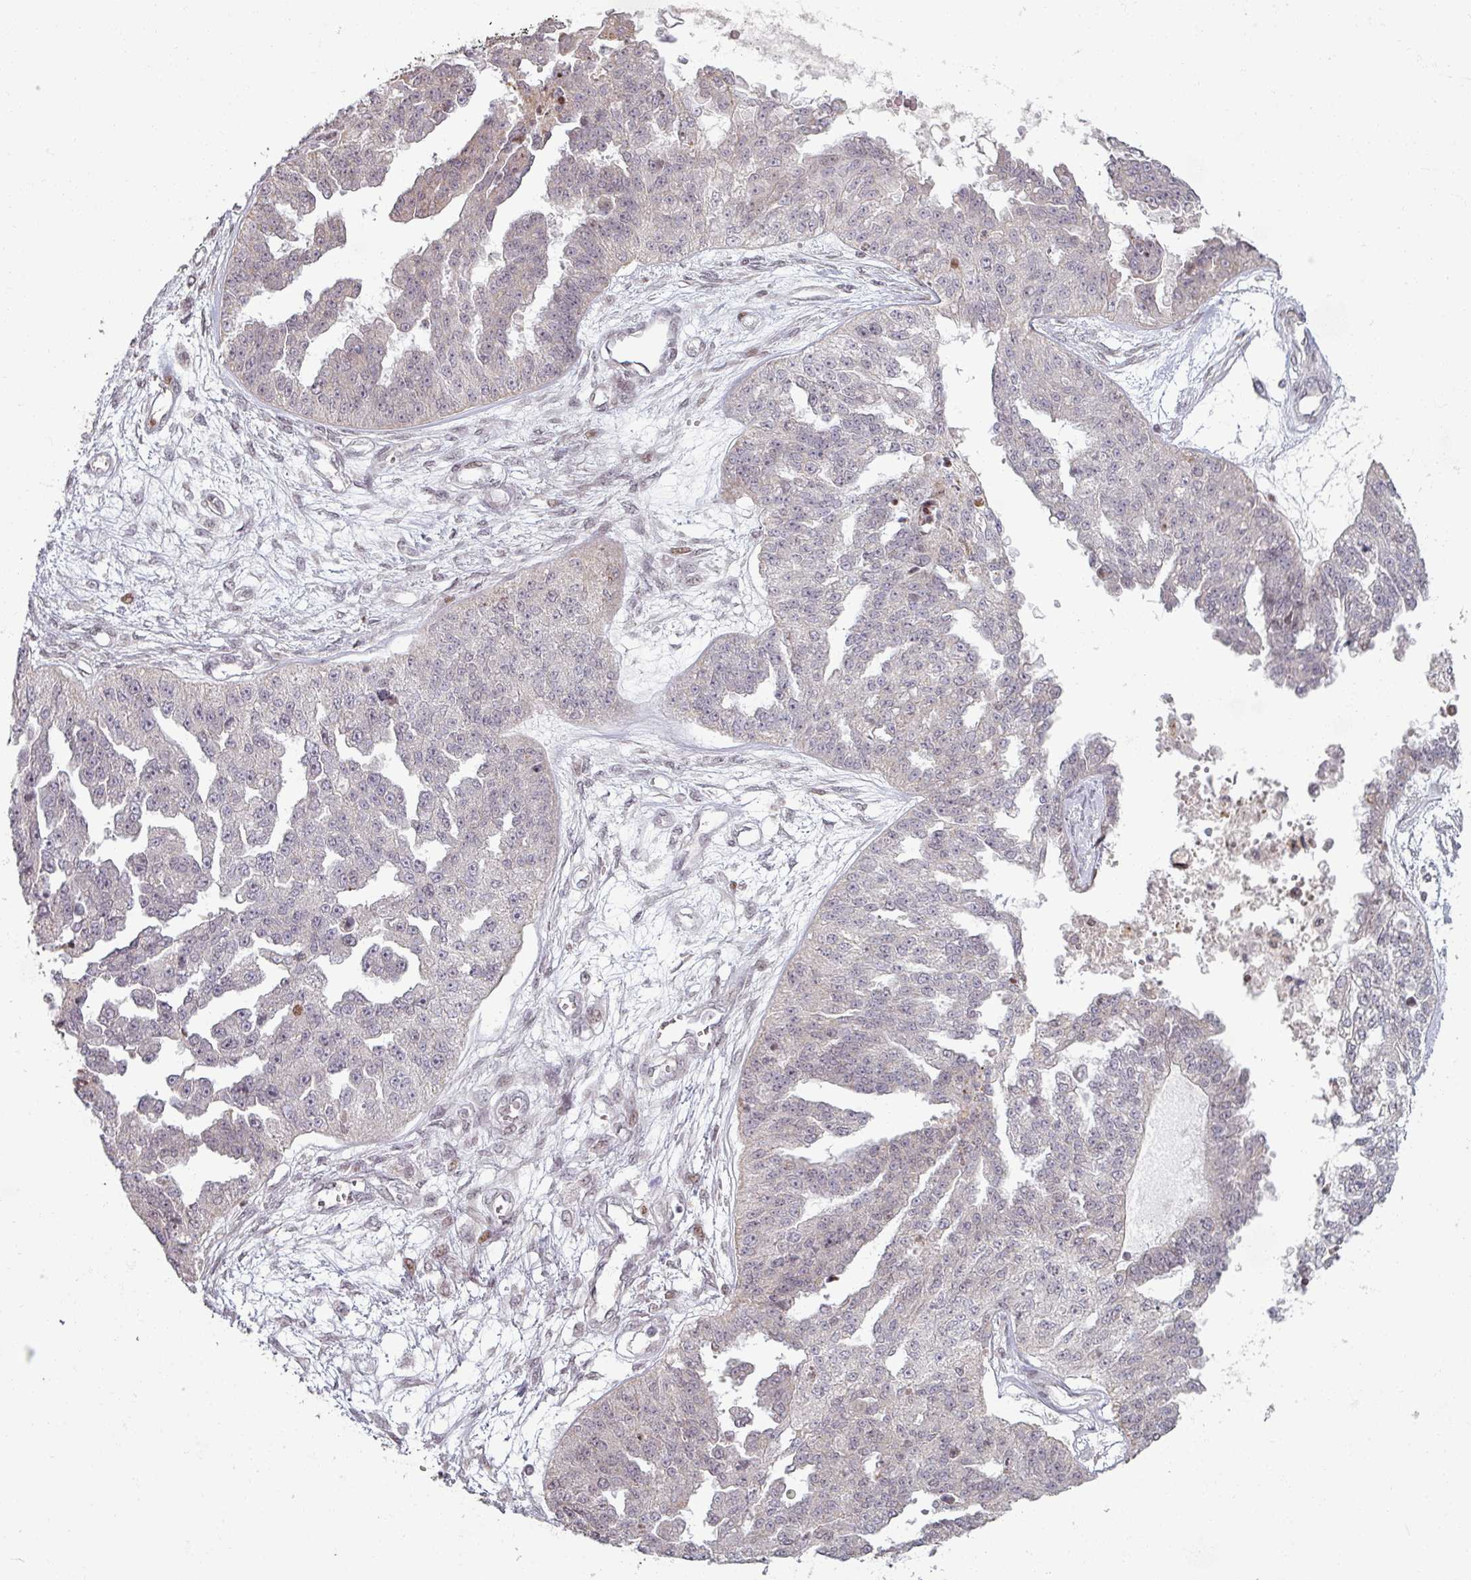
{"staining": {"intensity": "negative", "quantity": "none", "location": "none"}, "tissue": "ovarian cancer", "cell_type": "Tumor cells", "image_type": "cancer", "snomed": [{"axis": "morphology", "description": "Cystadenocarcinoma, serous, NOS"}, {"axis": "topography", "description": "Ovary"}], "caption": "The image shows no staining of tumor cells in serous cystadenocarcinoma (ovarian).", "gene": "NCOR1", "patient": {"sex": "female", "age": 58}}